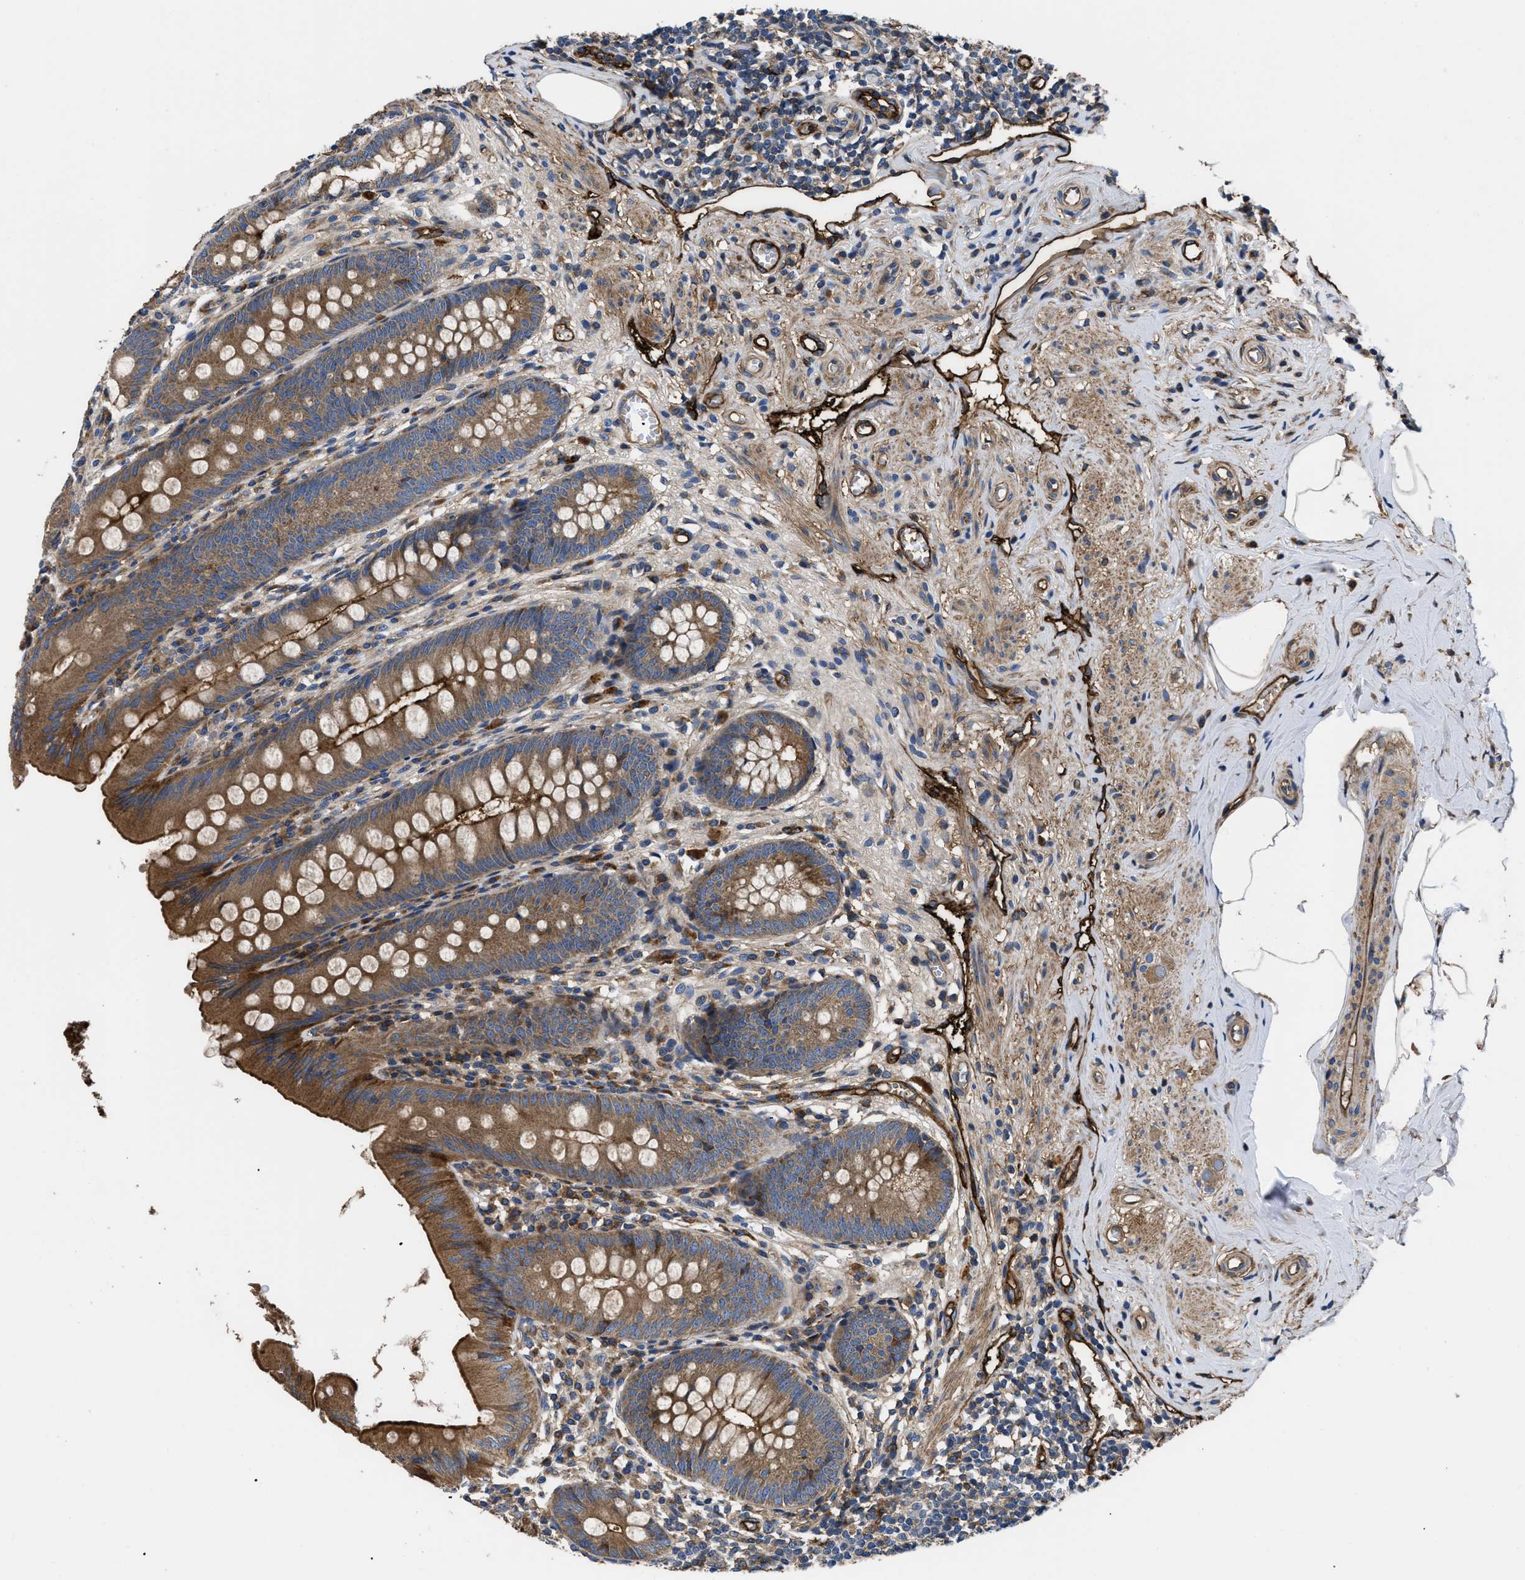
{"staining": {"intensity": "strong", "quantity": "25%-75%", "location": "cytoplasmic/membranous"}, "tissue": "appendix", "cell_type": "Glandular cells", "image_type": "normal", "snomed": [{"axis": "morphology", "description": "Normal tissue, NOS"}, {"axis": "topography", "description": "Appendix"}], "caption": "Protein staining displays strong cytoplasmic/membranous staining in approximately 25%-75% of glandular cells in normal appendix.", "gene": "NT5E", "patient": {"sex": "male", "age": 56}}